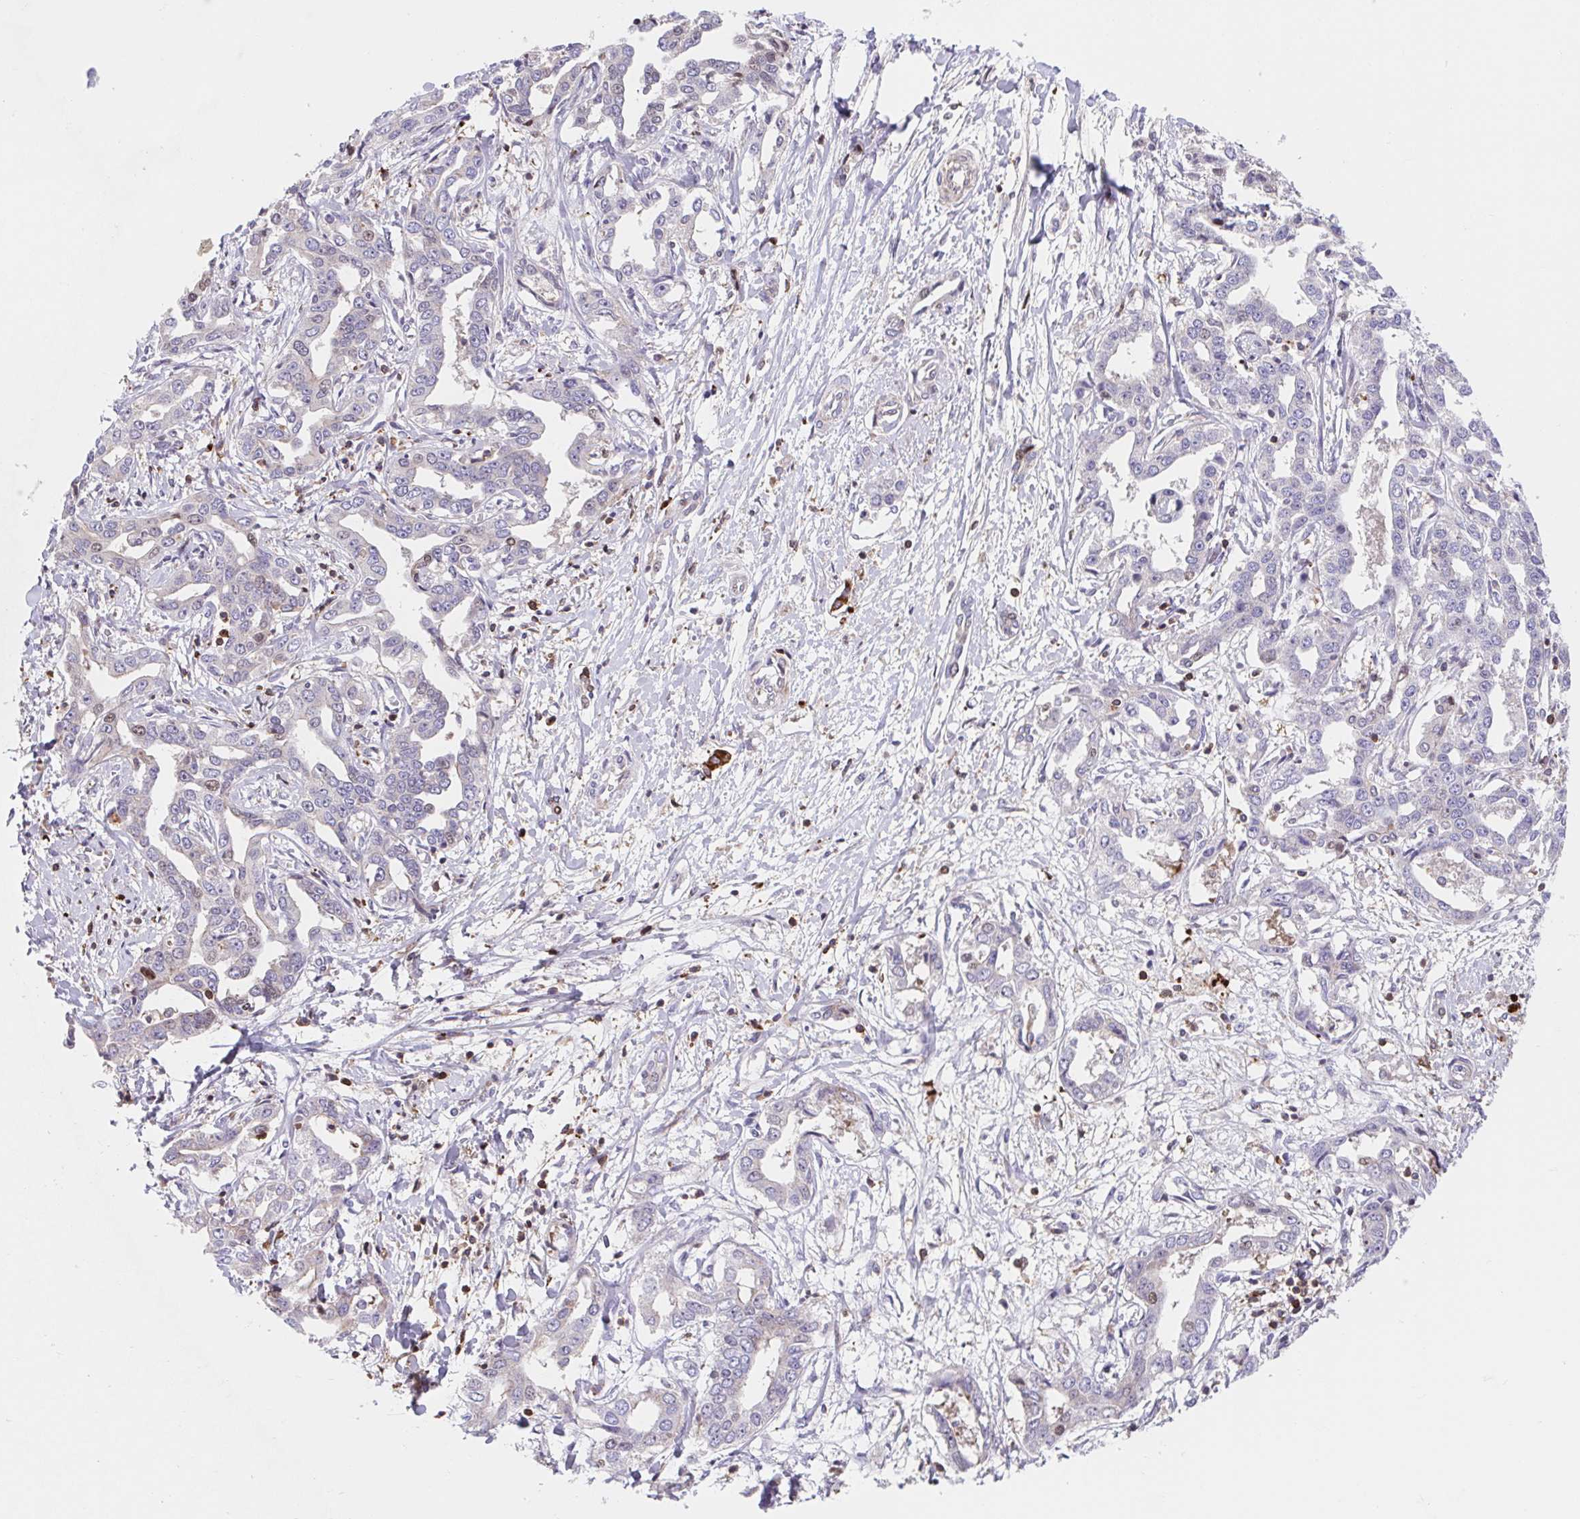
{"staining": {"intensity": "negative", "quantity": "none", "location": "none"}, "tissue": "liver cancer", "cell_type": "Tumor cells", "image_type": "cancer", "snomed": [{"axis": "morphology", "description": "Cholangiocarcinoma"}, {"axis": "topography", "description": "Liver"}], "caption": "Human cholangiocarcinoma (liver) stained for a protein using immunohistochemistry displays no staining in tumor cells.", "gene": "TPRG1", "patient": {"sex": "male", "age": 59}}